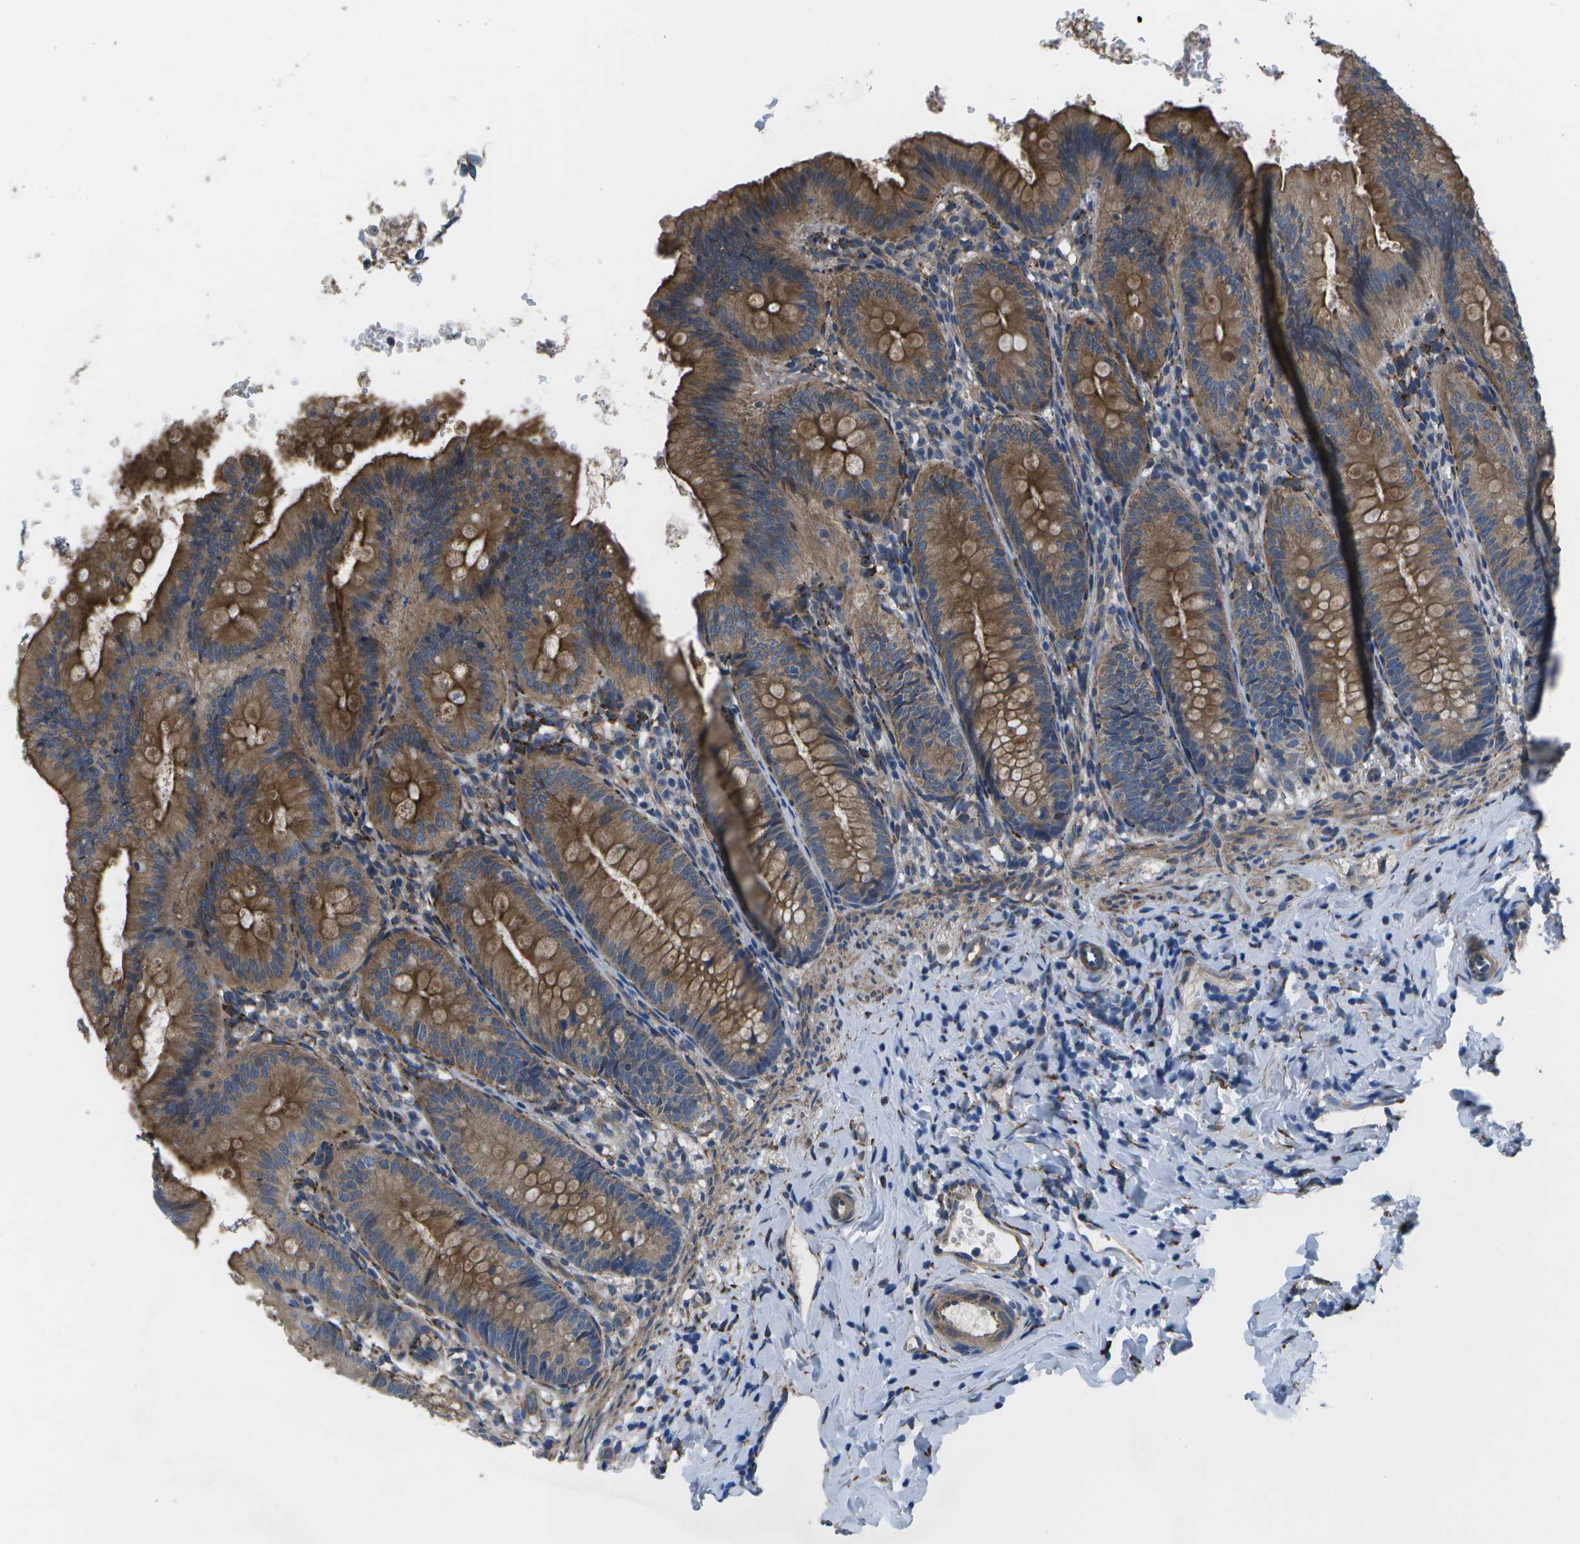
{"staining": {"intensity": "strong", "quantity": ">75%", "location": "cytoplasmic/membranous"}, "tissue": "appendix", "cell_type": "Glandular cells", "image_type": "normal", "snomed": [{"axis": "morphology", "description": "Normal tissue, NOS"}, {"axis": "topography", "description": "Appendix"}], "caption": "Glandular cells reveal strong cytoplasmic/membranous staining in approximately >75% of cells in benign appendix. (DAB = brown stain, brightfield microscopy at high magnification).", "gene": "P3H1", "patient": {"sex": "male", "age": 1}}